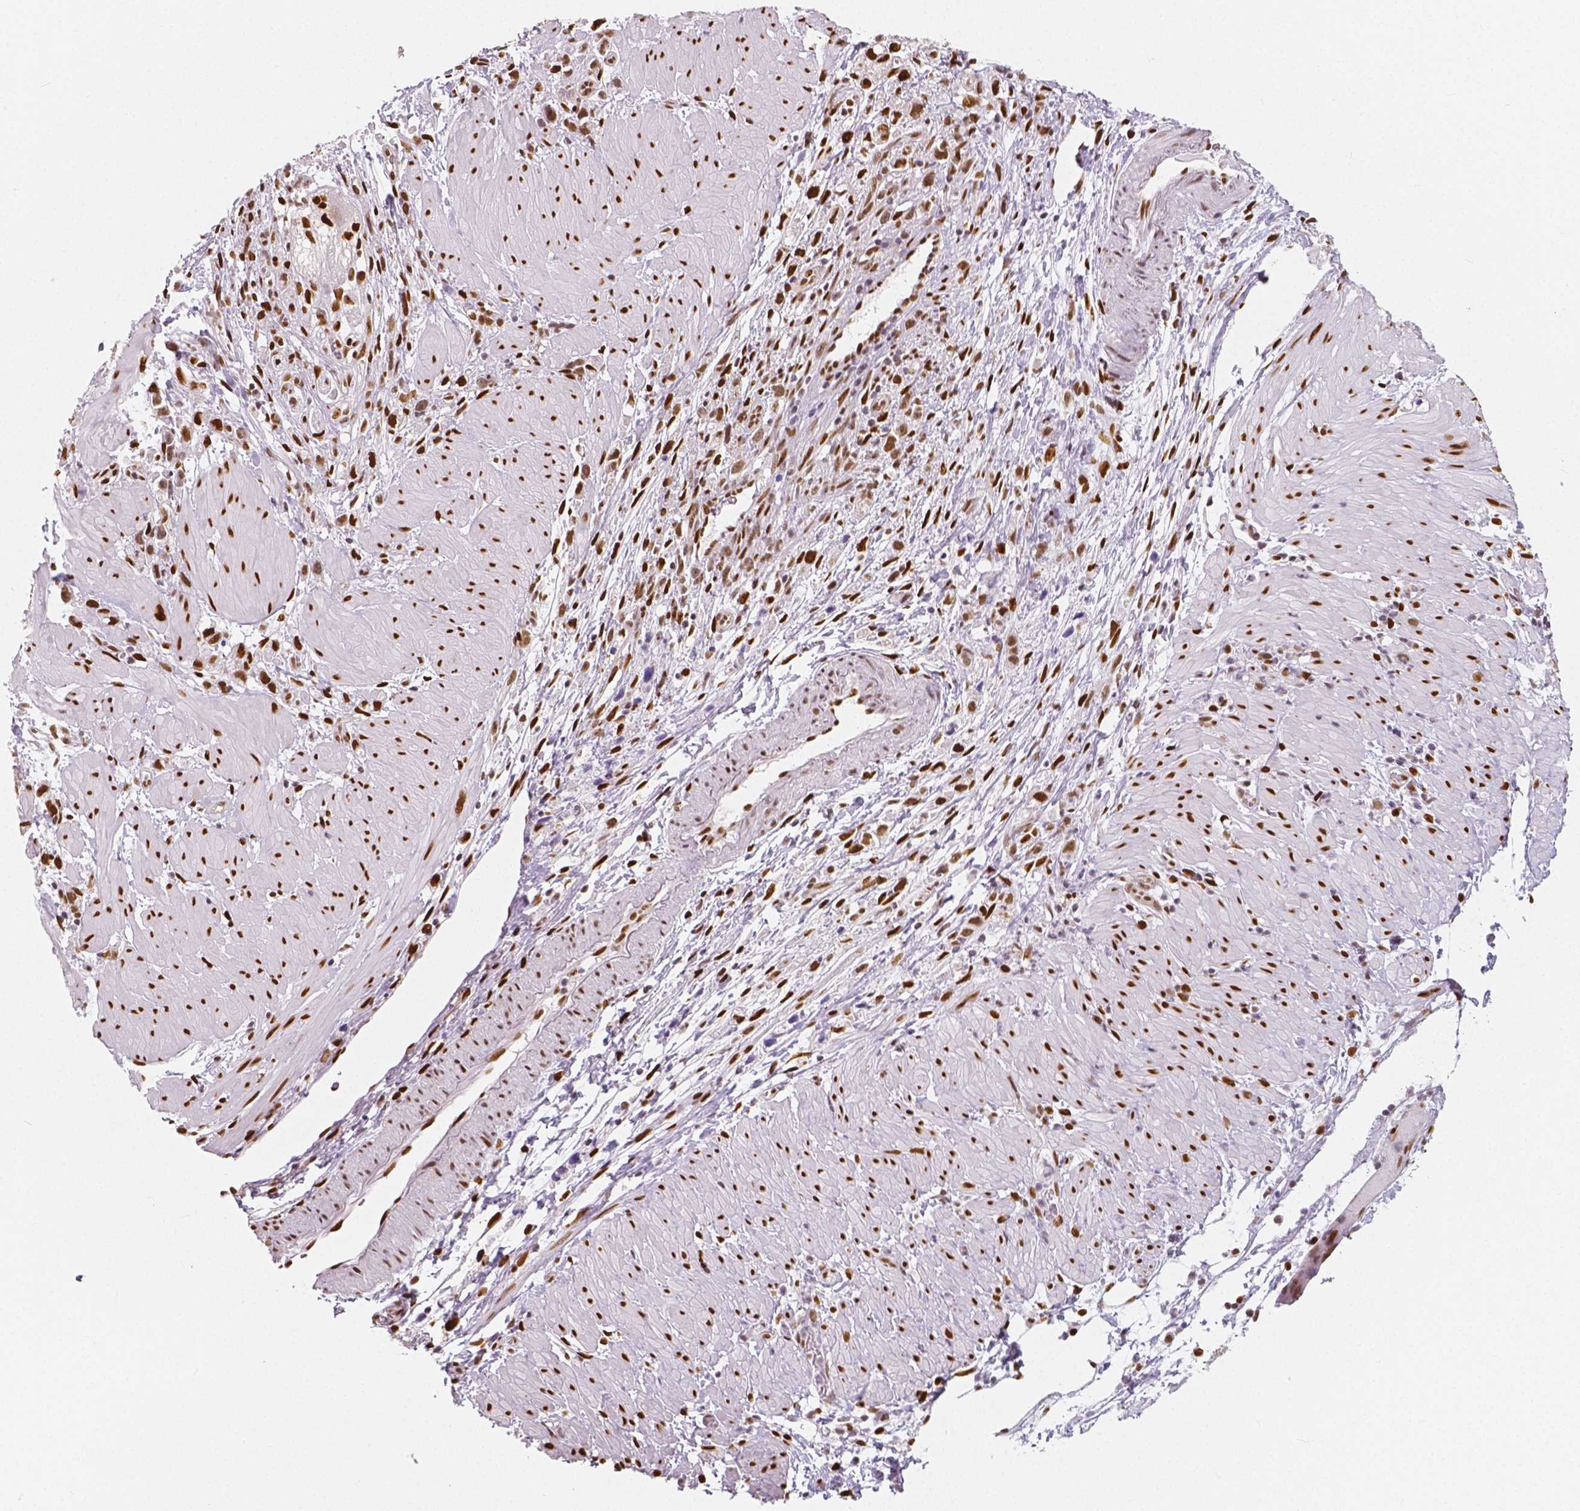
{"staining": {"intensity": "moderate", "quantity": ">75%", "location": "nuclear"}, "tissue": "stomach cancer", "cell_type": "Tumor cells", "image_type": "cancer", "snomed": [{"axis": "morphology", "description": "Adenocarcinoma, NOS"}, {"axis": "topography", "description": "Stomach"}], "caption": "Immunohistochemical staining of human stomach cancer (adenocarcinoma) shows medium levels of moderate nuclear staining in approximately >75% of tumor cells.", "gene": "NUCKS1", "patient": {"sex": "female", "age": 59}}